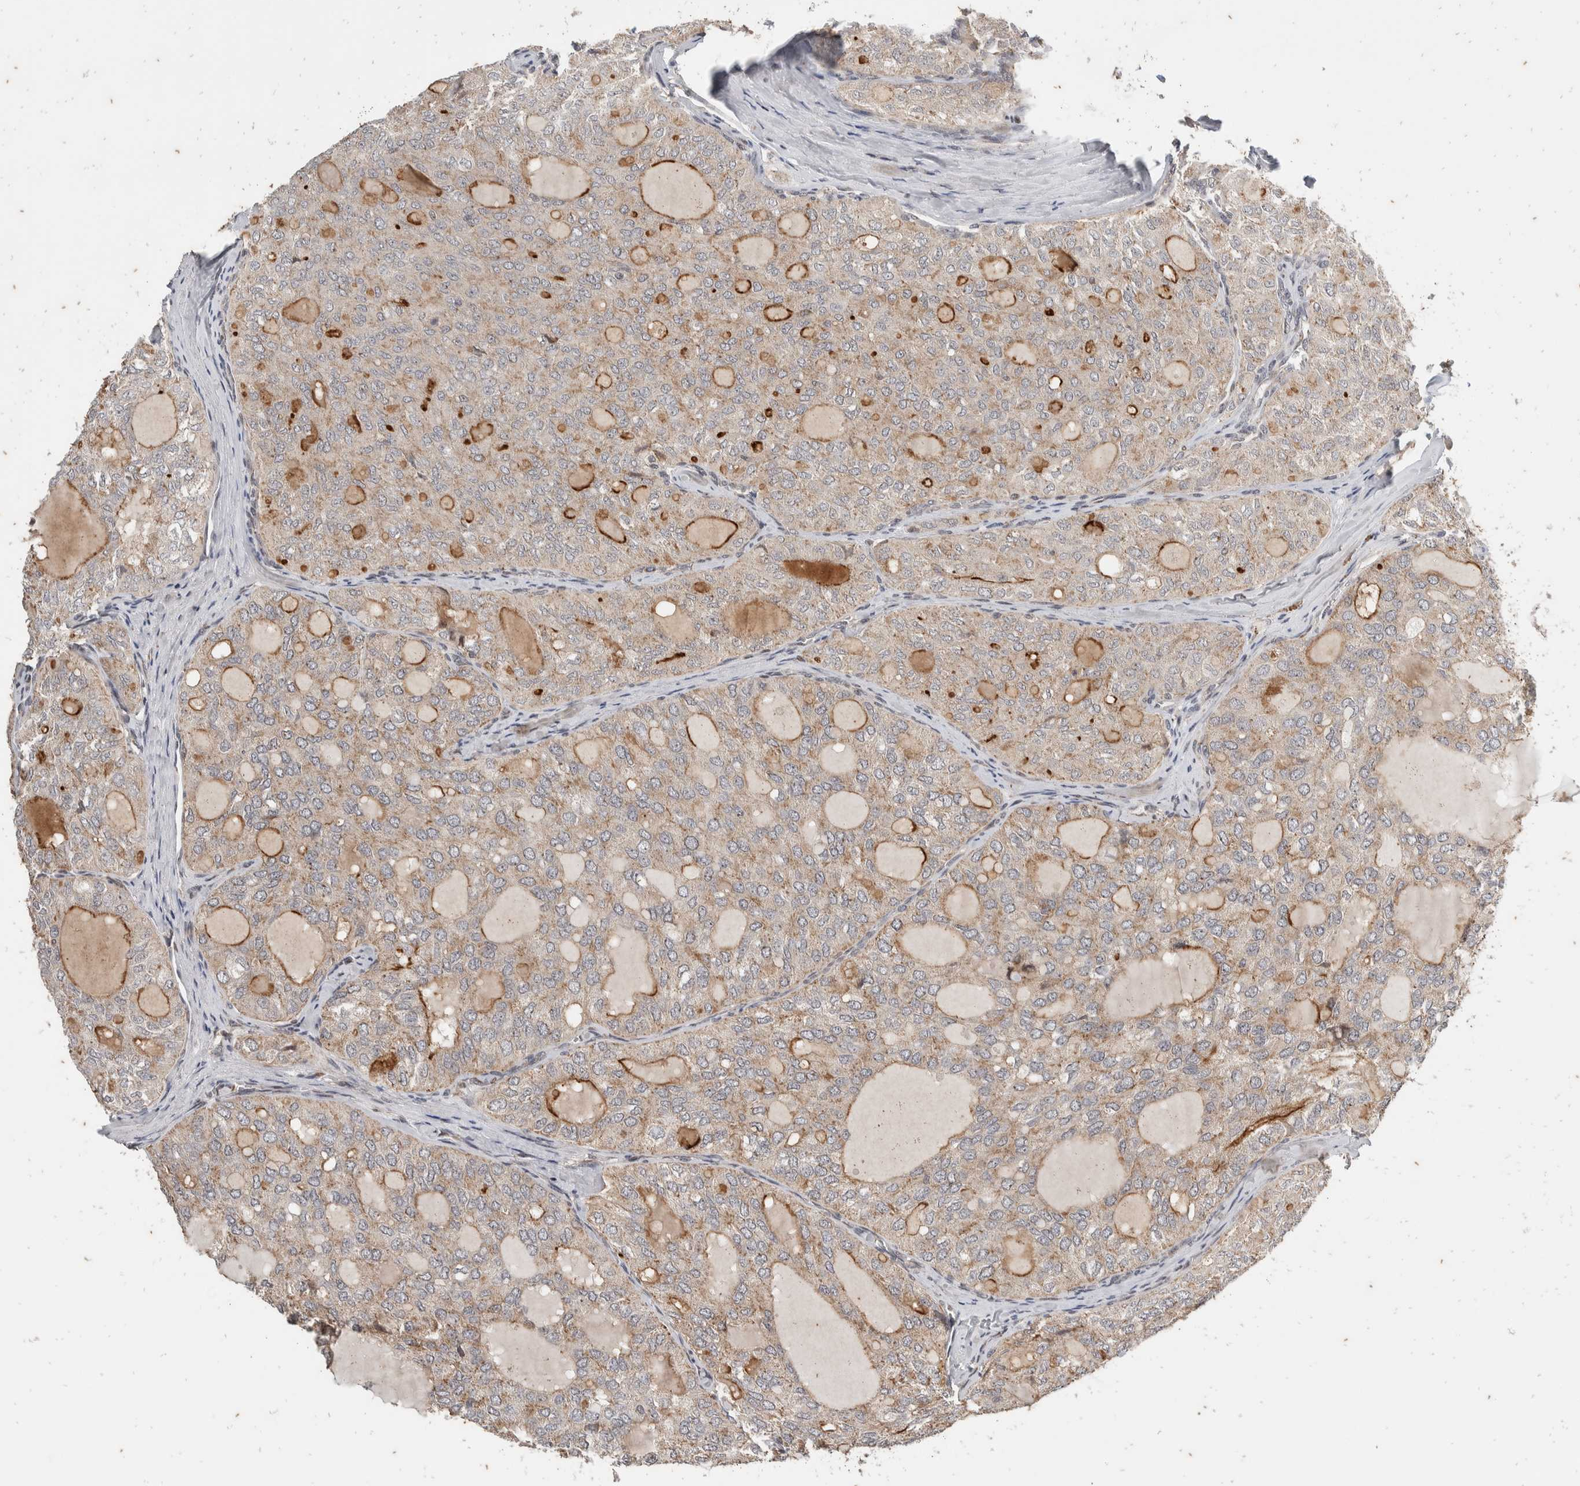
{"staining": {"intensity": "moderate", "quantity": "<25%", "location": "cytoplasmic/membranous"}, "tissue": "thyroid cancer", "cell_type": "Tumor cells", "image_type": "cancer", "snomed": [{"axis": "morphology", "description": "Follicular adenoma carcinoma, NOS"}, {"axis": "topography", "description": "Thyroid gland"}], "caption": "Protein staining demonstrates moderate cytoplasmic/membranous expression in about <25% of tumor cells in thyroid cancer. (Brightfield microscopy of DAB IHC at high magnification).", "gene": "ATXN7L1", "patient": {"sex": "male", "age": 75}}